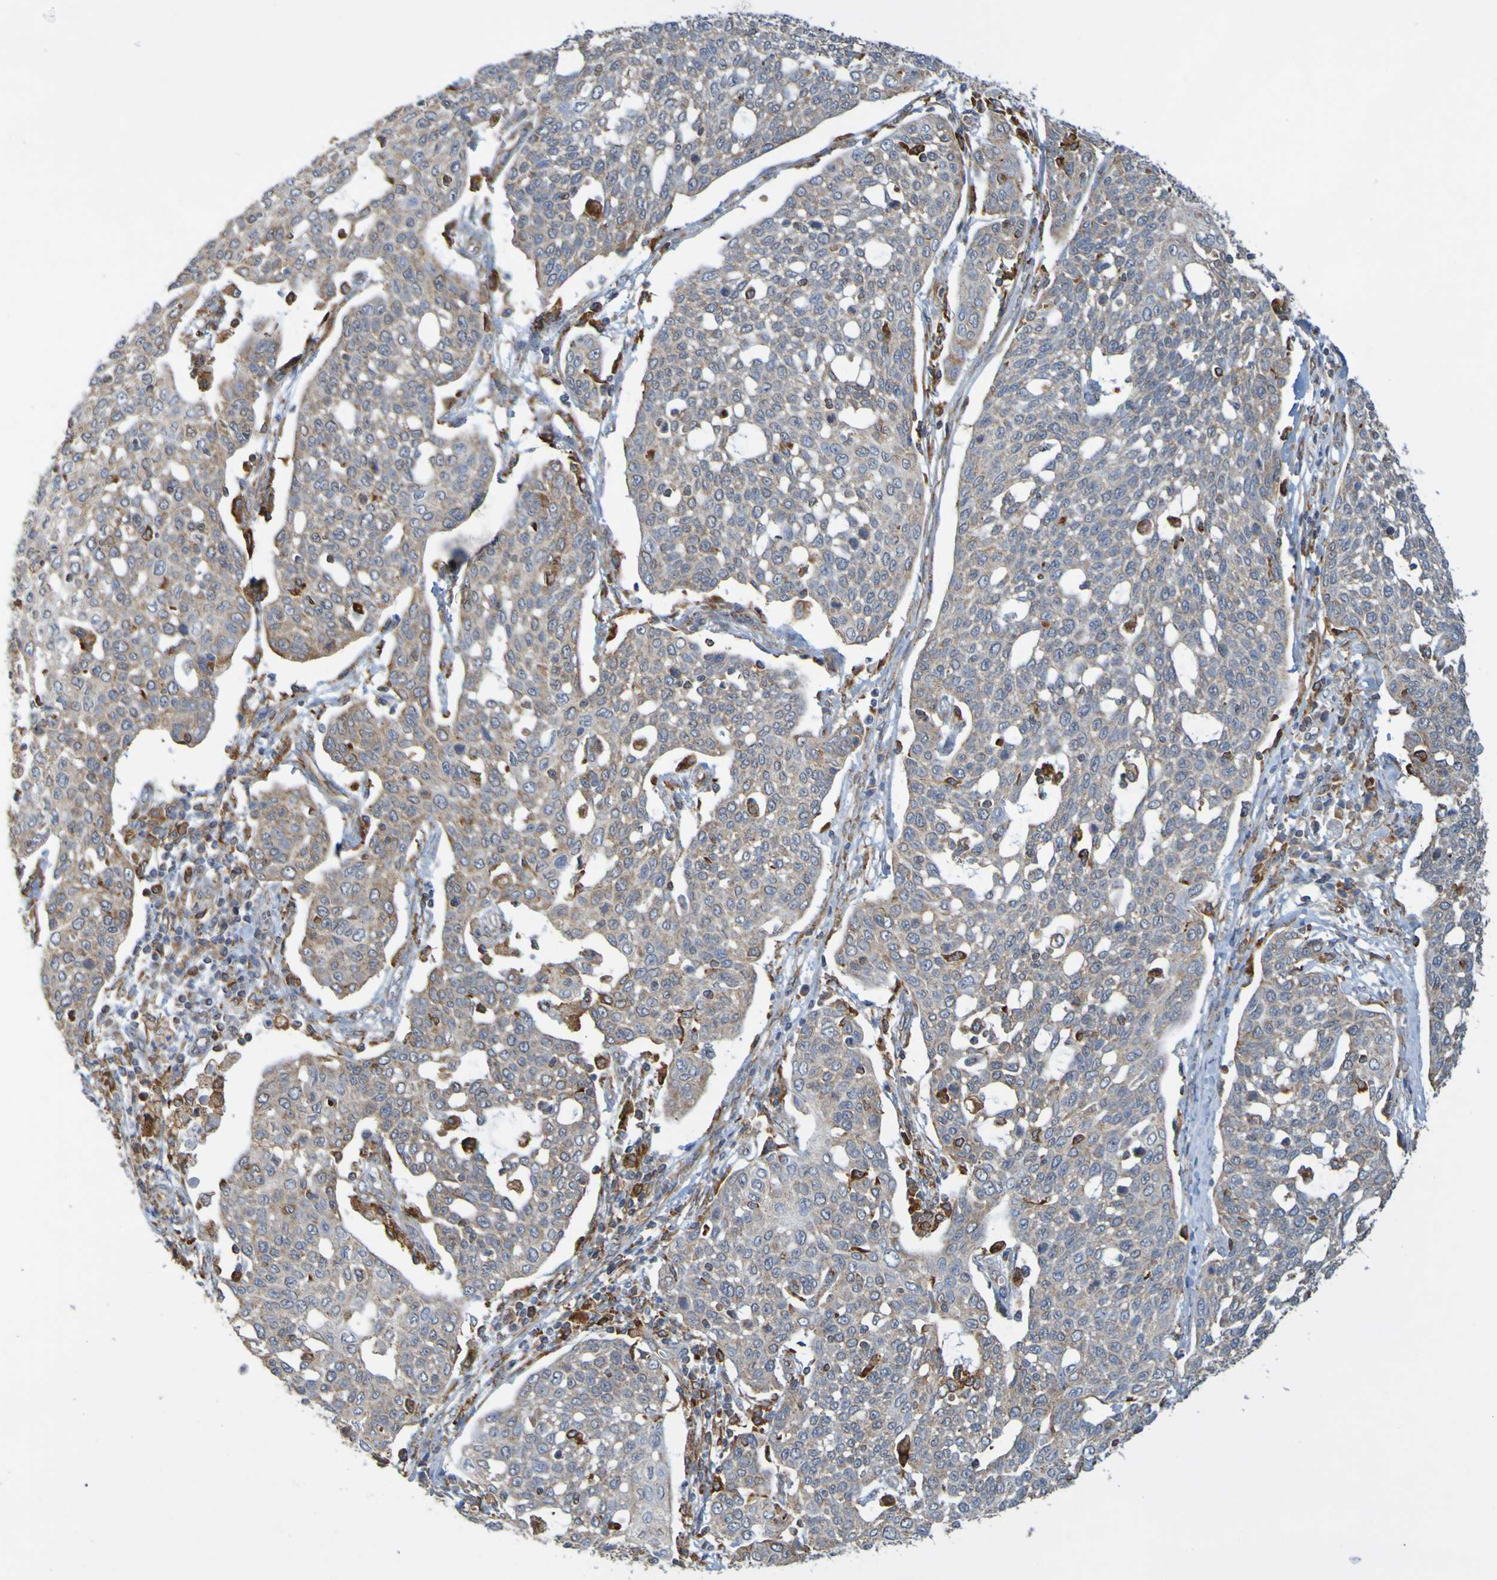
{"staining": {"intensity": "weak", "quantity": ">75%", "location": "cytoplasmic/membranous"}, "tissue": "cervical cancer", "cell_type": "Tumor cells", "image_type": "cancer", "snomed": [{"axis": "morphology", "description": "Squamous cell carcinoma, NOS"}, {"axis": "topography", "description": "Cervix"}], "caption": "Cervical cancer (squamous cell carcinoma) stained with immunohistochemistry displays weak cytoplasmic/membranous expression in approximately >75% of tumor cells. (Brightfield microscopy of DAB IHC at high magnification).", "gene": "PDIA3", "patient": {"sex": "female", "age": 34}}